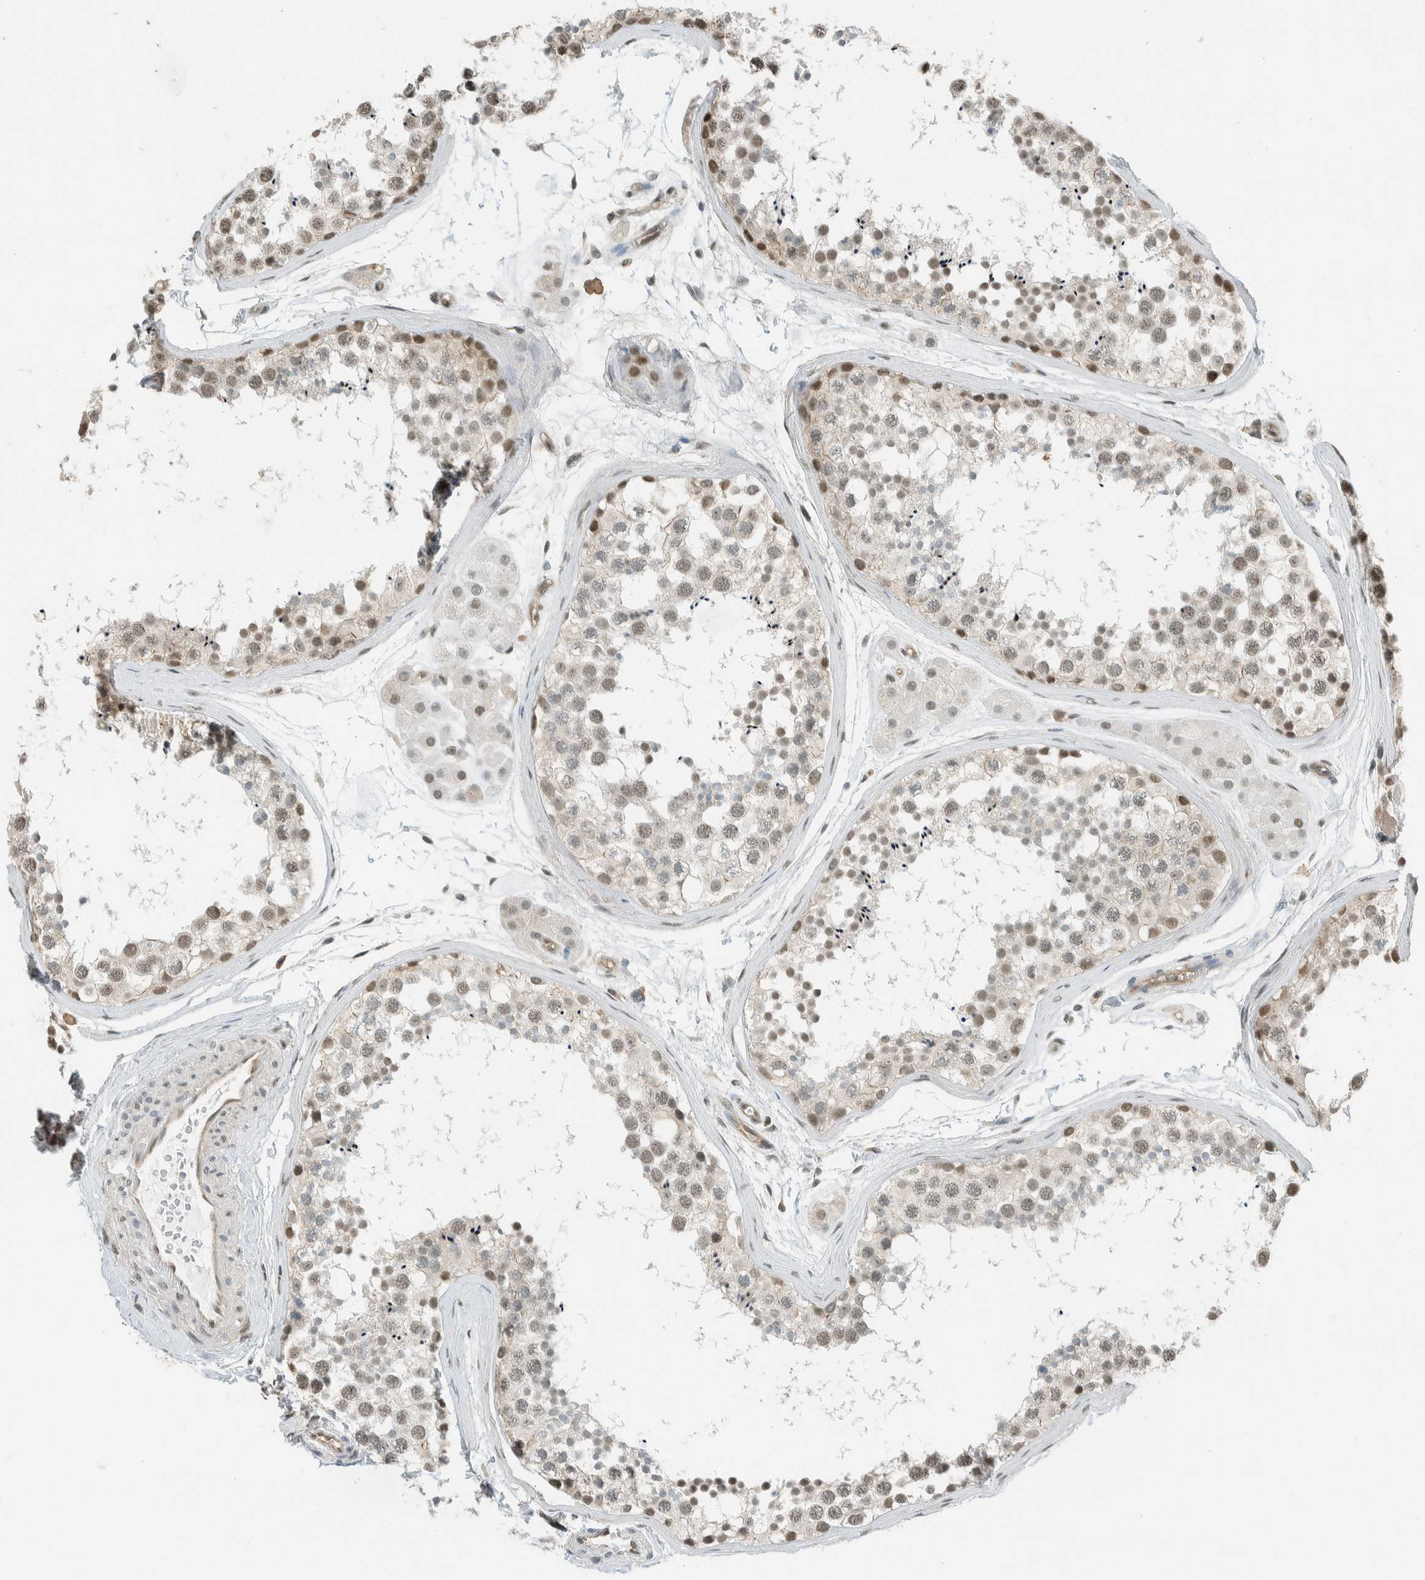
{"staining": {"intensity": "moderate", "quantity": "<25%", "location": "cytoplasmic/membranous,nuclear"}, "tissue": "testis", "cell_type": "Cells in seminiferous ducts", "image_type": "normal", "snomed": [{"axis": "morphology", "description": "Normal tissue, NOS"}, {"axis": "topography", "description": "Testis"}], "caption": "Immunohistochemistry staining of benign testis, which exhibits low levels of moderate cytoplasmic/membranous,nuclear positivity in about <25% of cells in seminiferous ducts indicating moderate cytoplasmic/membranous,nuclear protein positivity. The staining was performed using DAB (3,3'-diaminobenzidine) (brown) for protein detection and nuclei were counterstained in hematoxylin (blue).", "gene": "NIBAN2", "patient": {"sex": "male", "age": 56}}